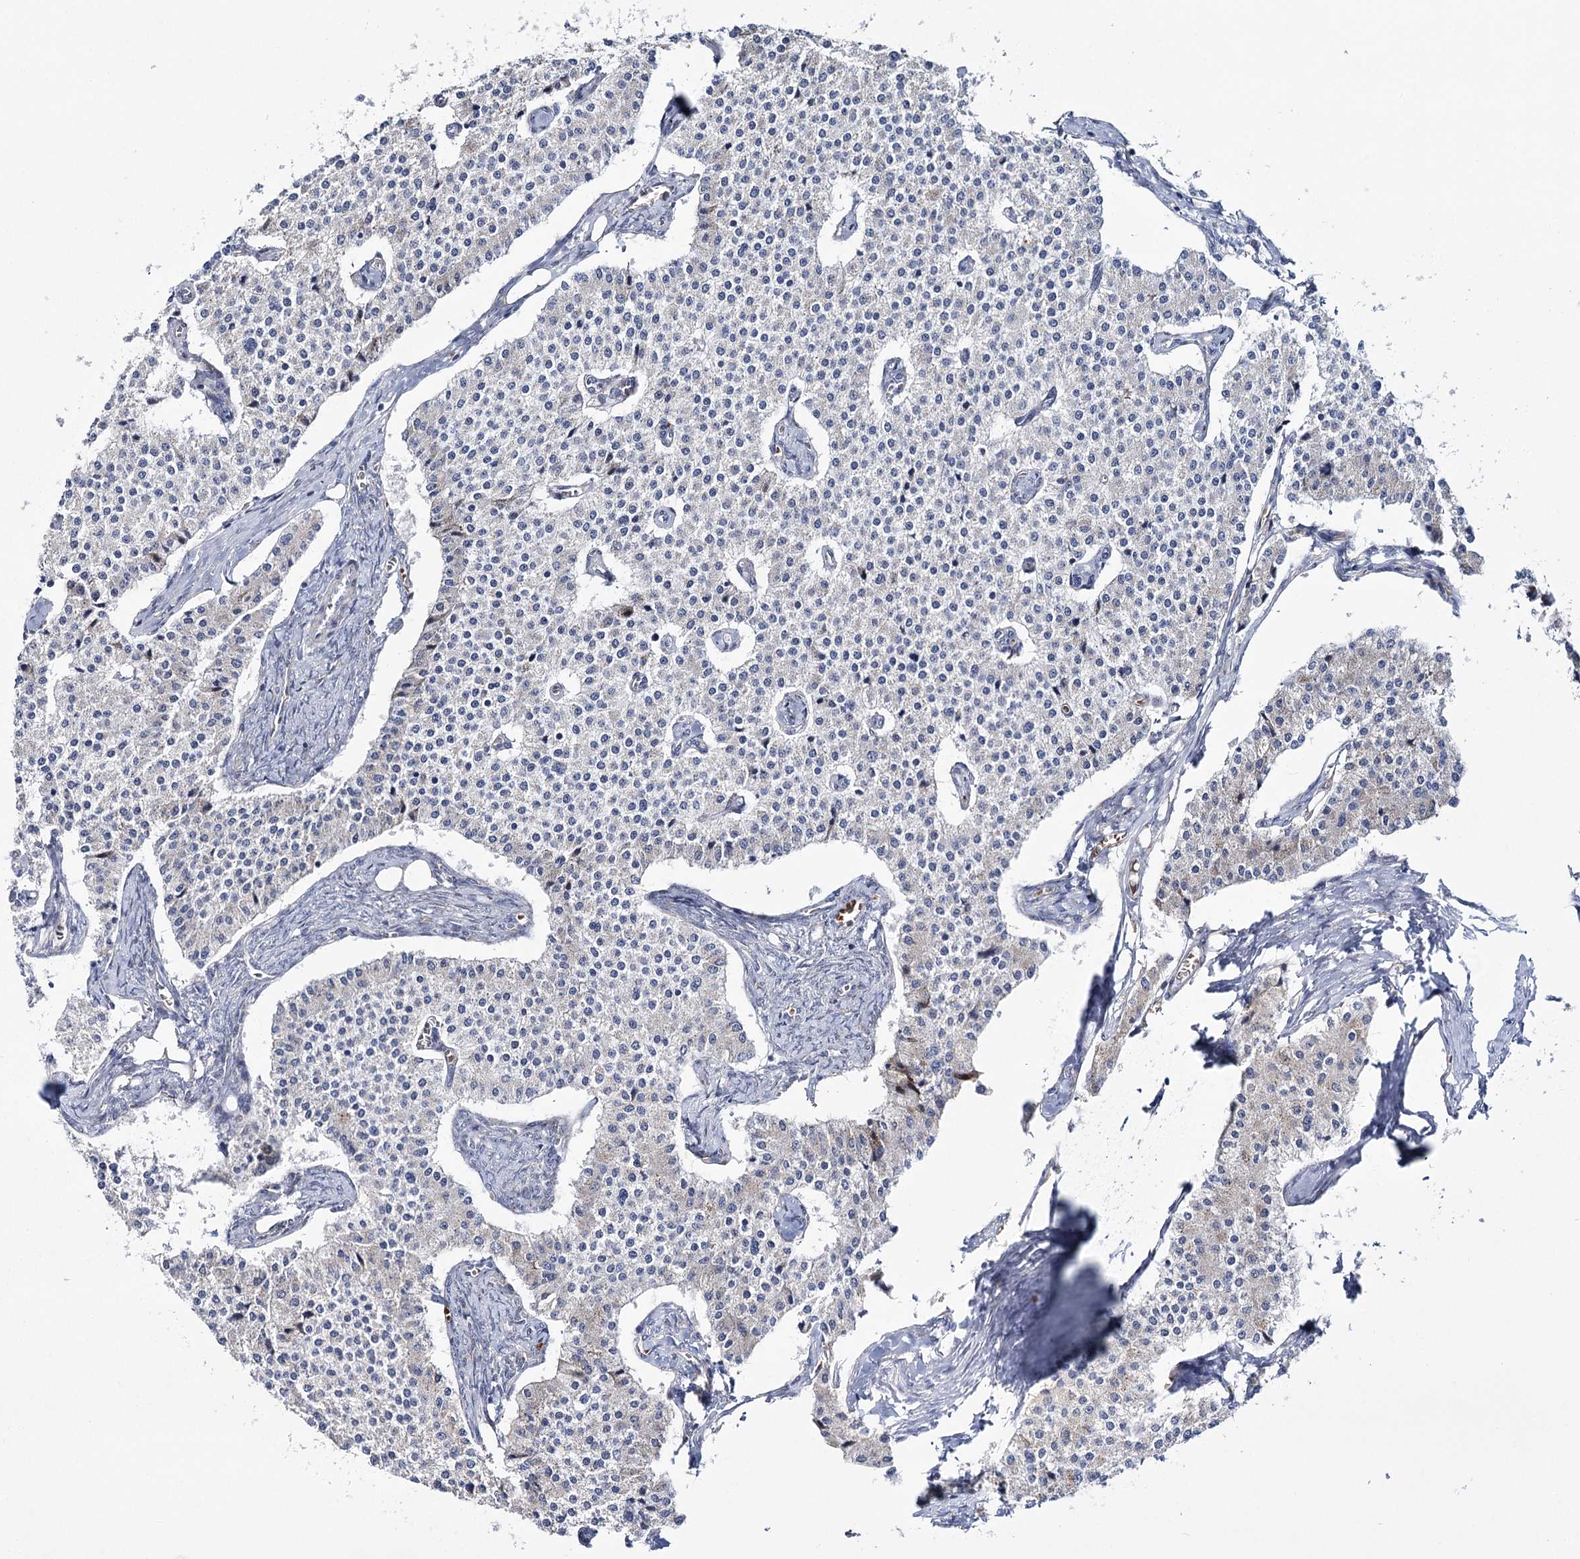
{"staining": {"intensity": "negative", "quantity": "none", "location": "none"}, "tissue": "carcinoid", "cell_type": "Tumor cells", "image_type": "cancer", "snomed": [{"axis": "morphology", "description": "Carcinoid, malignant, NOS"}, {"axis": "topography", "description": "Colon"}], "caption": "DAB (3,3'-diaminobenzidine) immunohistochemical staining of human carcinoid reveals no significant positivity in tumor cells. (Immunohistochemistry (ihc), brightfield microscopy, high magnification).", "gene": "THUMPD3", "patient": {"sex": "female", "age": 52}}